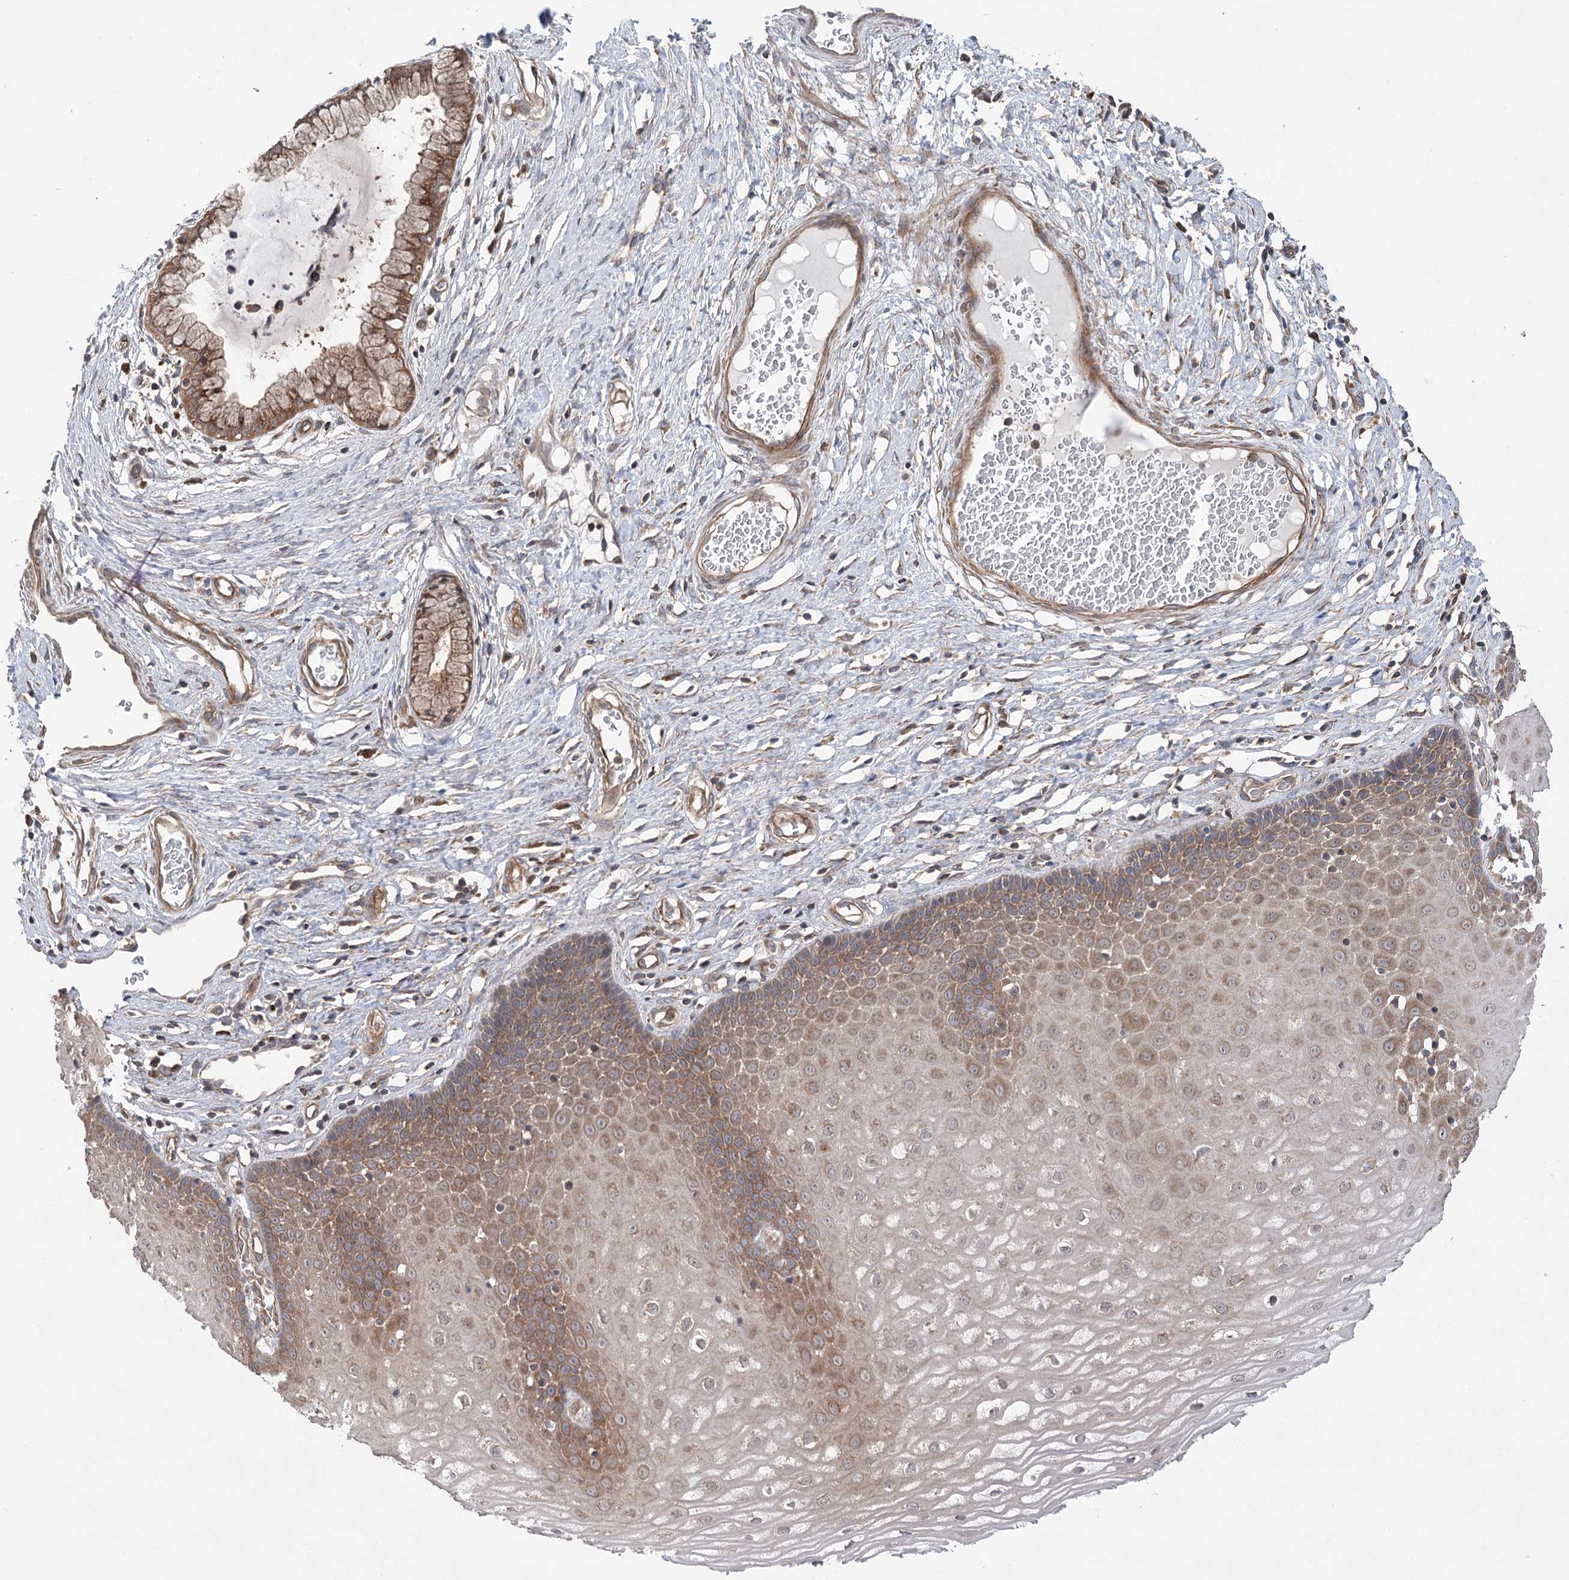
{"staining": {"intensity": "moderate", "quantity": ">75%", "location": "cytoplasmic/membranous"}, "tissue": "cervix", "cell_type": "Glandular cells", "image_type": "normal", "snomed": [{"axis": "morphology", "description": "Normal tissue, NOS"}, {"axis": "topography", "description": "Cervix"}], "caption": "Immunohistochemistry (IHC) photomicrograph of unremarkable human cervix stained for a protein (brown), which shows medium levels of moderate cytoplasmic/membranous staining in approximately >75% of glandular cells.", "gene": "VPS37B", "patient": {"sex": "female", "age": 55}}